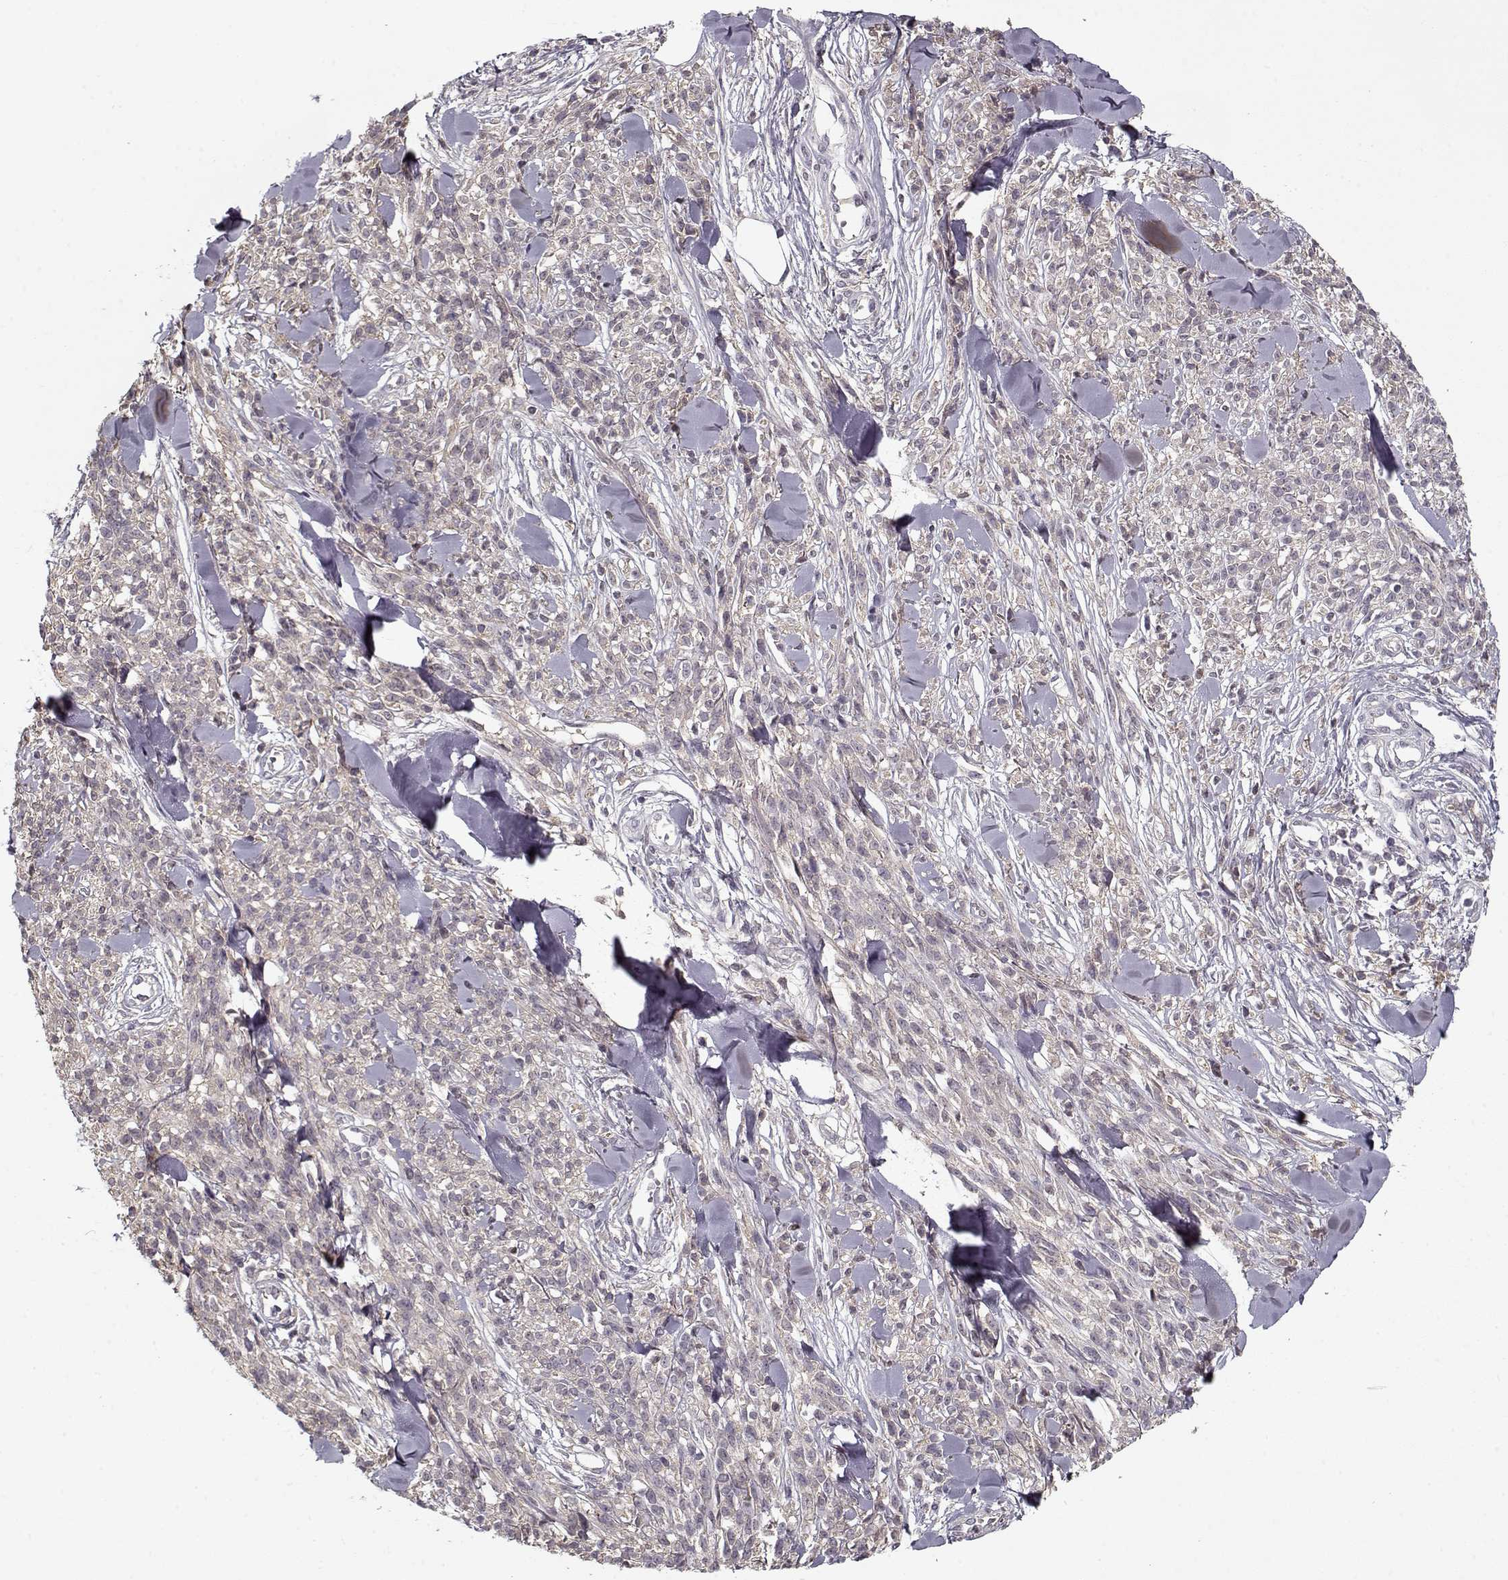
{"staining": {"intensity": "negative", "quantity": "none", "location": "none"}, "tissue": "melanoma", "cell_type": "Tumor cells", "image_type": "cancer", "snomed": [{"axis": "morphology", "description": "Malignant melanoma, NOS"}, {"axis": "topography", "description": "Skin"}, {"axis": "topography", "description": "Skin of trunk"}], "caption": "This is a image of immunohistochemistry (IHC) staining of melanoma, which shows no positivity in tumor cells. (DAB (3,3'-diaminobenzidine) immunohistochemistry, high magnification).", "gene": "AFM", "patient": {"sex": "male", "age": 74}}